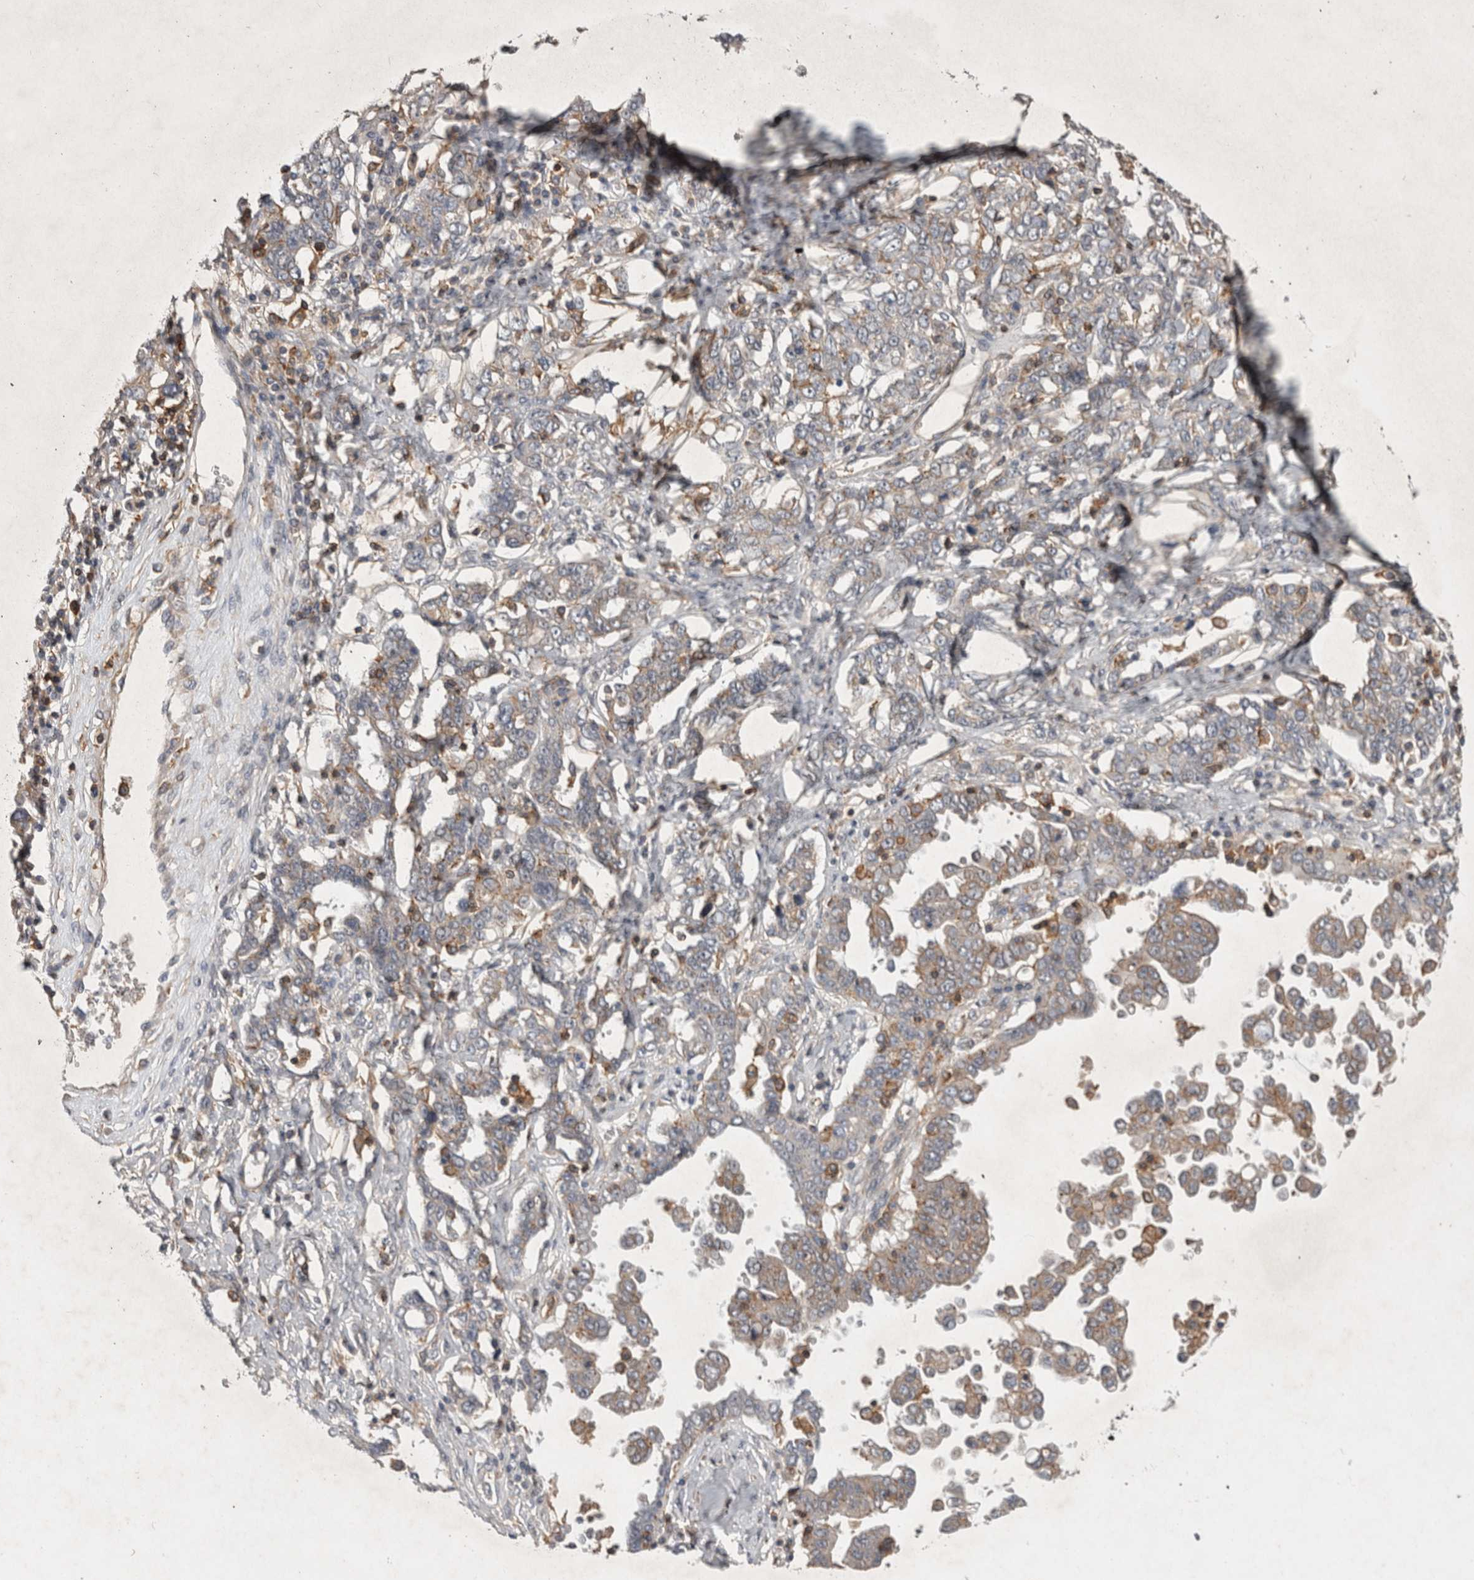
{"staining": {"intensity": "negative", "quantity": "none", "location": "none"}, "tissue": "ovarian cancer", "cell_type": "Tumor cells", "image_type": "cancer", "snomed": [{"axis": "morphology", "description": "Carcinoma, endometroid"}, {"axis": "topography", "description": "Ovary"}], "caption": "Ovarian cancer (endometroid carcinoma) was stained to show a protein in brown. There is no significant staining in tumor cells.", "gene": "SPATA48", "patient": {"sex": "female", "age": 62}}